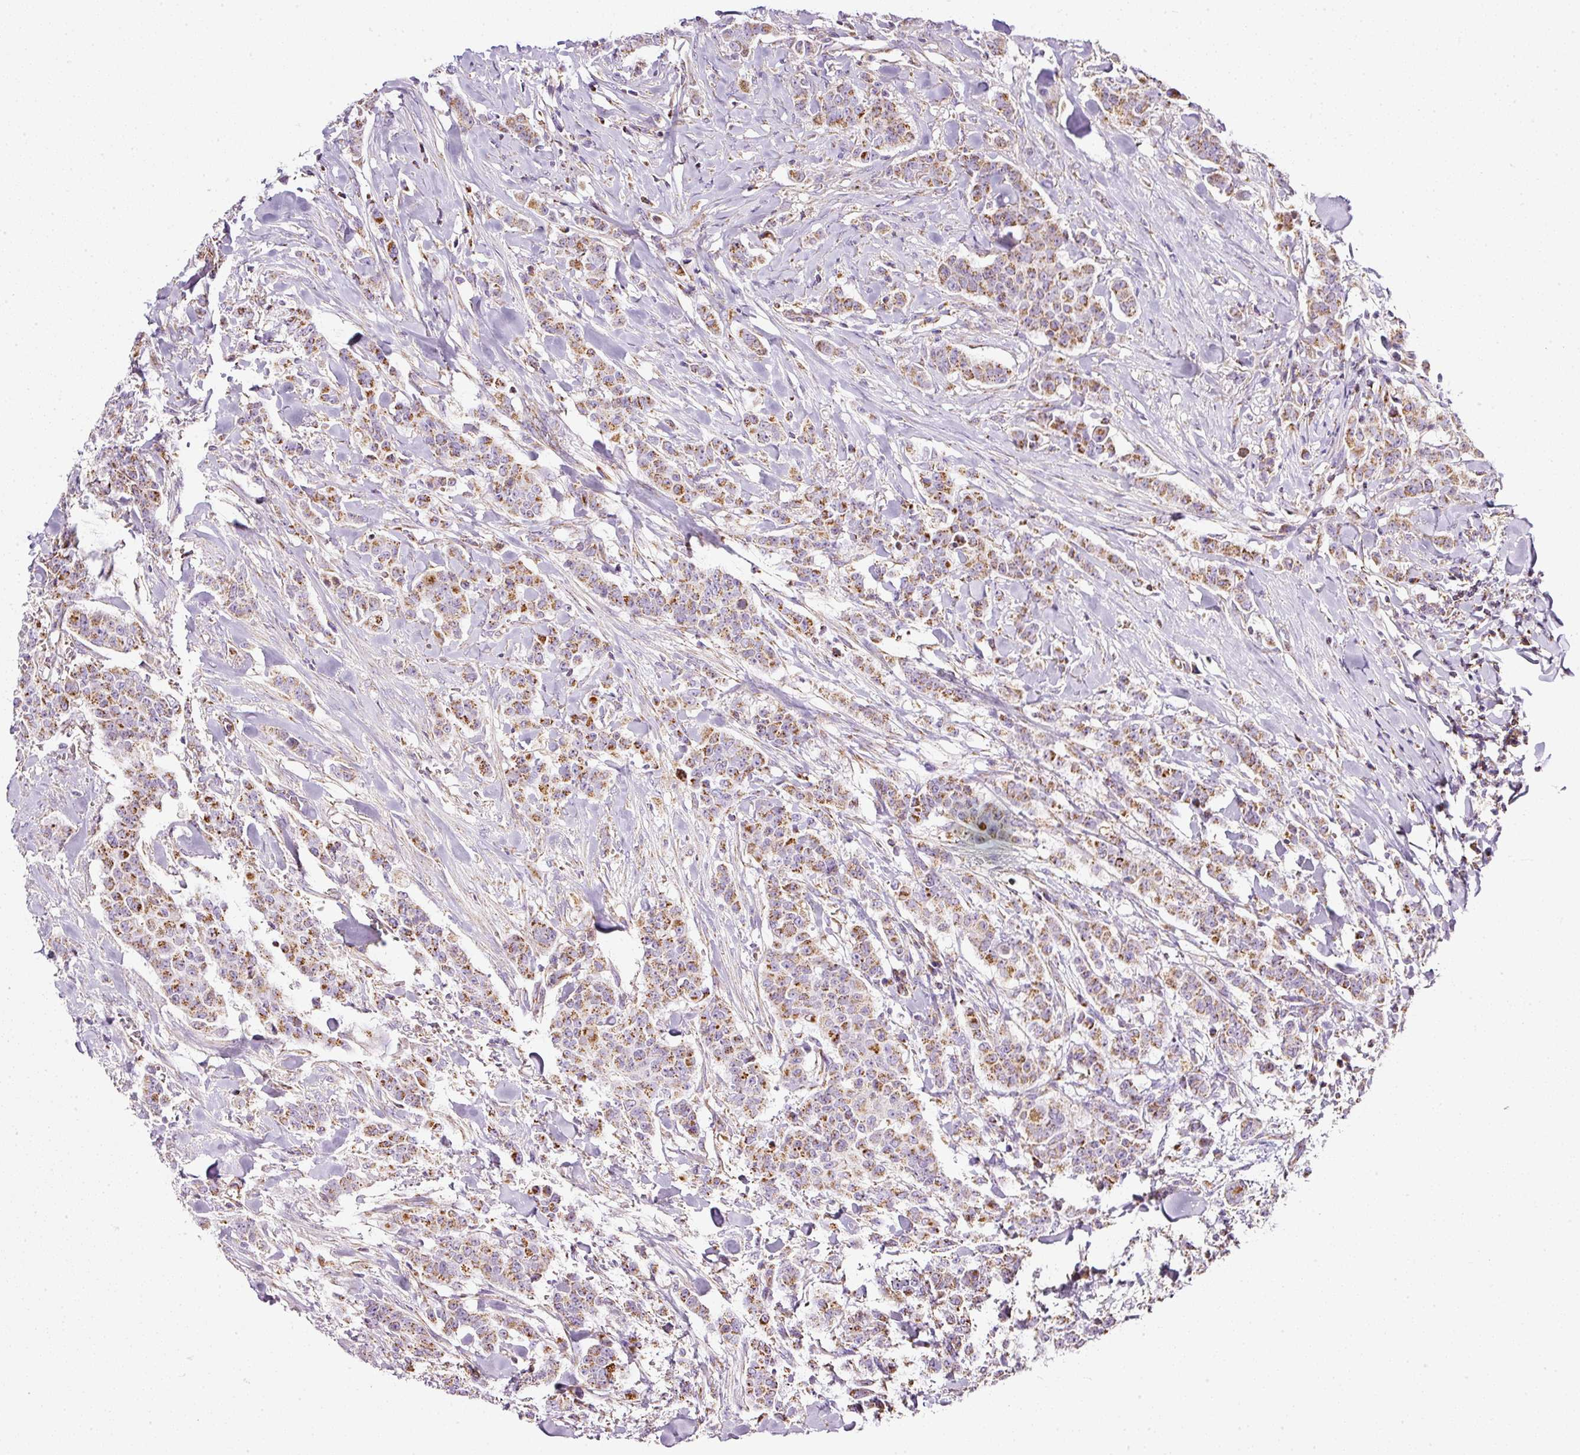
{"staining": {"intensity": "moderate", "quantity": ">75%", "location": "cytoplasmic/membranous"}, "tissue": "breast cancer", "cell_type": "Tumor cells", "image_type": "cancer", "snomed": [{"axis": "morphology", "description": "Duct carcinoma"}, {"axis": "topography", "description": "Breast"}], "caption": "Moderate cytoplasmic/membranous positivity for a protein is appreciated in about >75% of tumor cells of invasive ductal carcinoma (breast) using immunohistochemistry (IHC).", "gene": "SDHA", "patient": {"sex": "female", "age": 40}}